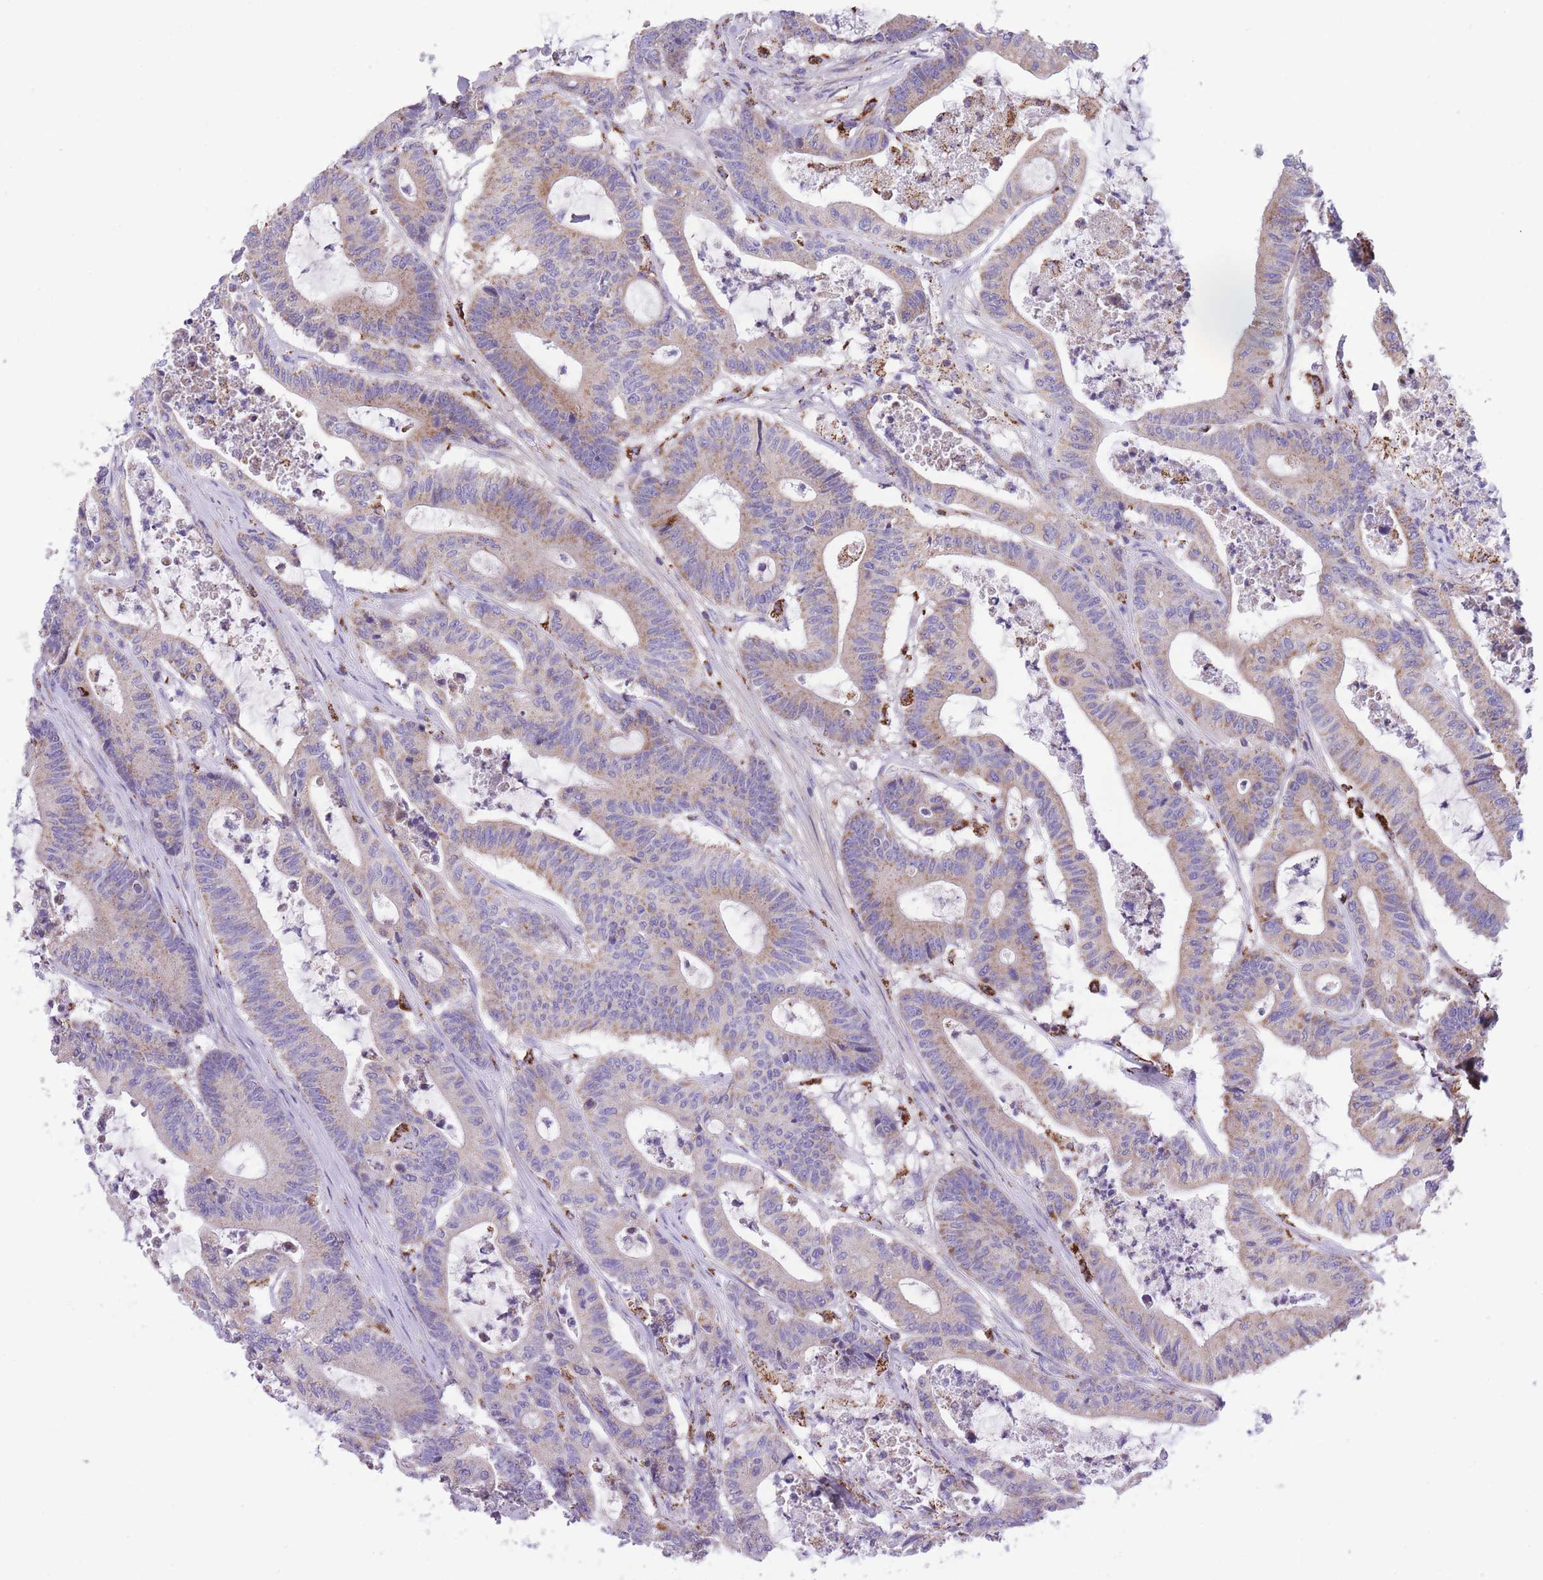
{"staining": {"intensity": "weak", "quantity": "25%-75%", "location": "cytoplasmic/membranous"}, "tissue": "colorectal cancer", "cell_type": "Tumor cells", "image_type": "cancer", "snomed": [{"axis": "morphology", "description": "Adenocarcinoma, NOS"}, {"axis": "topography", "description": "Colon"}], "caption": "A brown stain highlights weak cytoplasmic/membranous expression of a protein in human colorectal cancer (adenocarcinoma) tumor cells.", "gene": "ST3GAL3", "patient": {"sex": "female", "age": 84}}